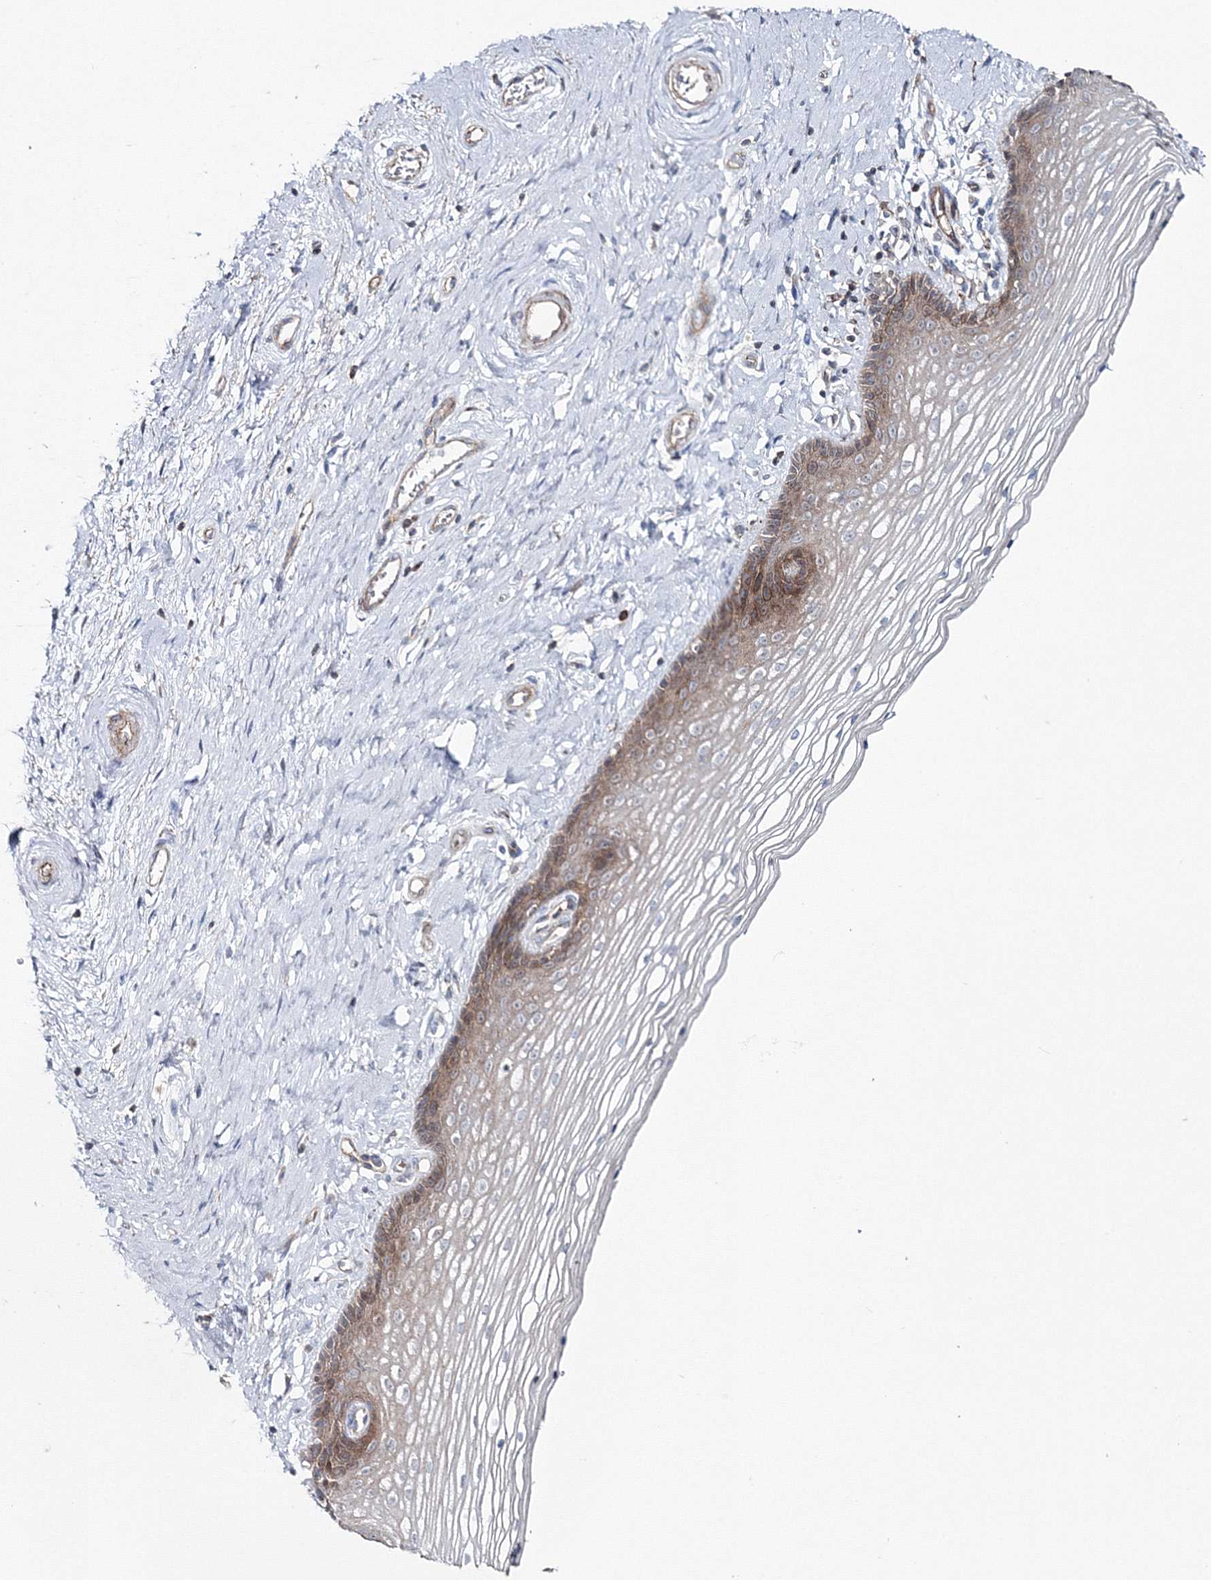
{"staining": {"intensity": "moderate", "quantity": "<25%", "location": "cytoplasmic/membranous"}, "tissue": "vagina", "cell_type": "Squamous epithelial cells", "image_type": "normal", "snomed": [{"axis": "morphology", "description": "Normal tissue, NOS"}, {"axis": "topography", "description": "Vagina"}], "caption": "Moderate cytoplasmic/membranous expression for a protein is identified in about <25% of squamous epithelial cells of unremarkable vagina using immunohistochemistry.", "gene": "GGA2", "patient": {"sex": "female", "age": 46}}